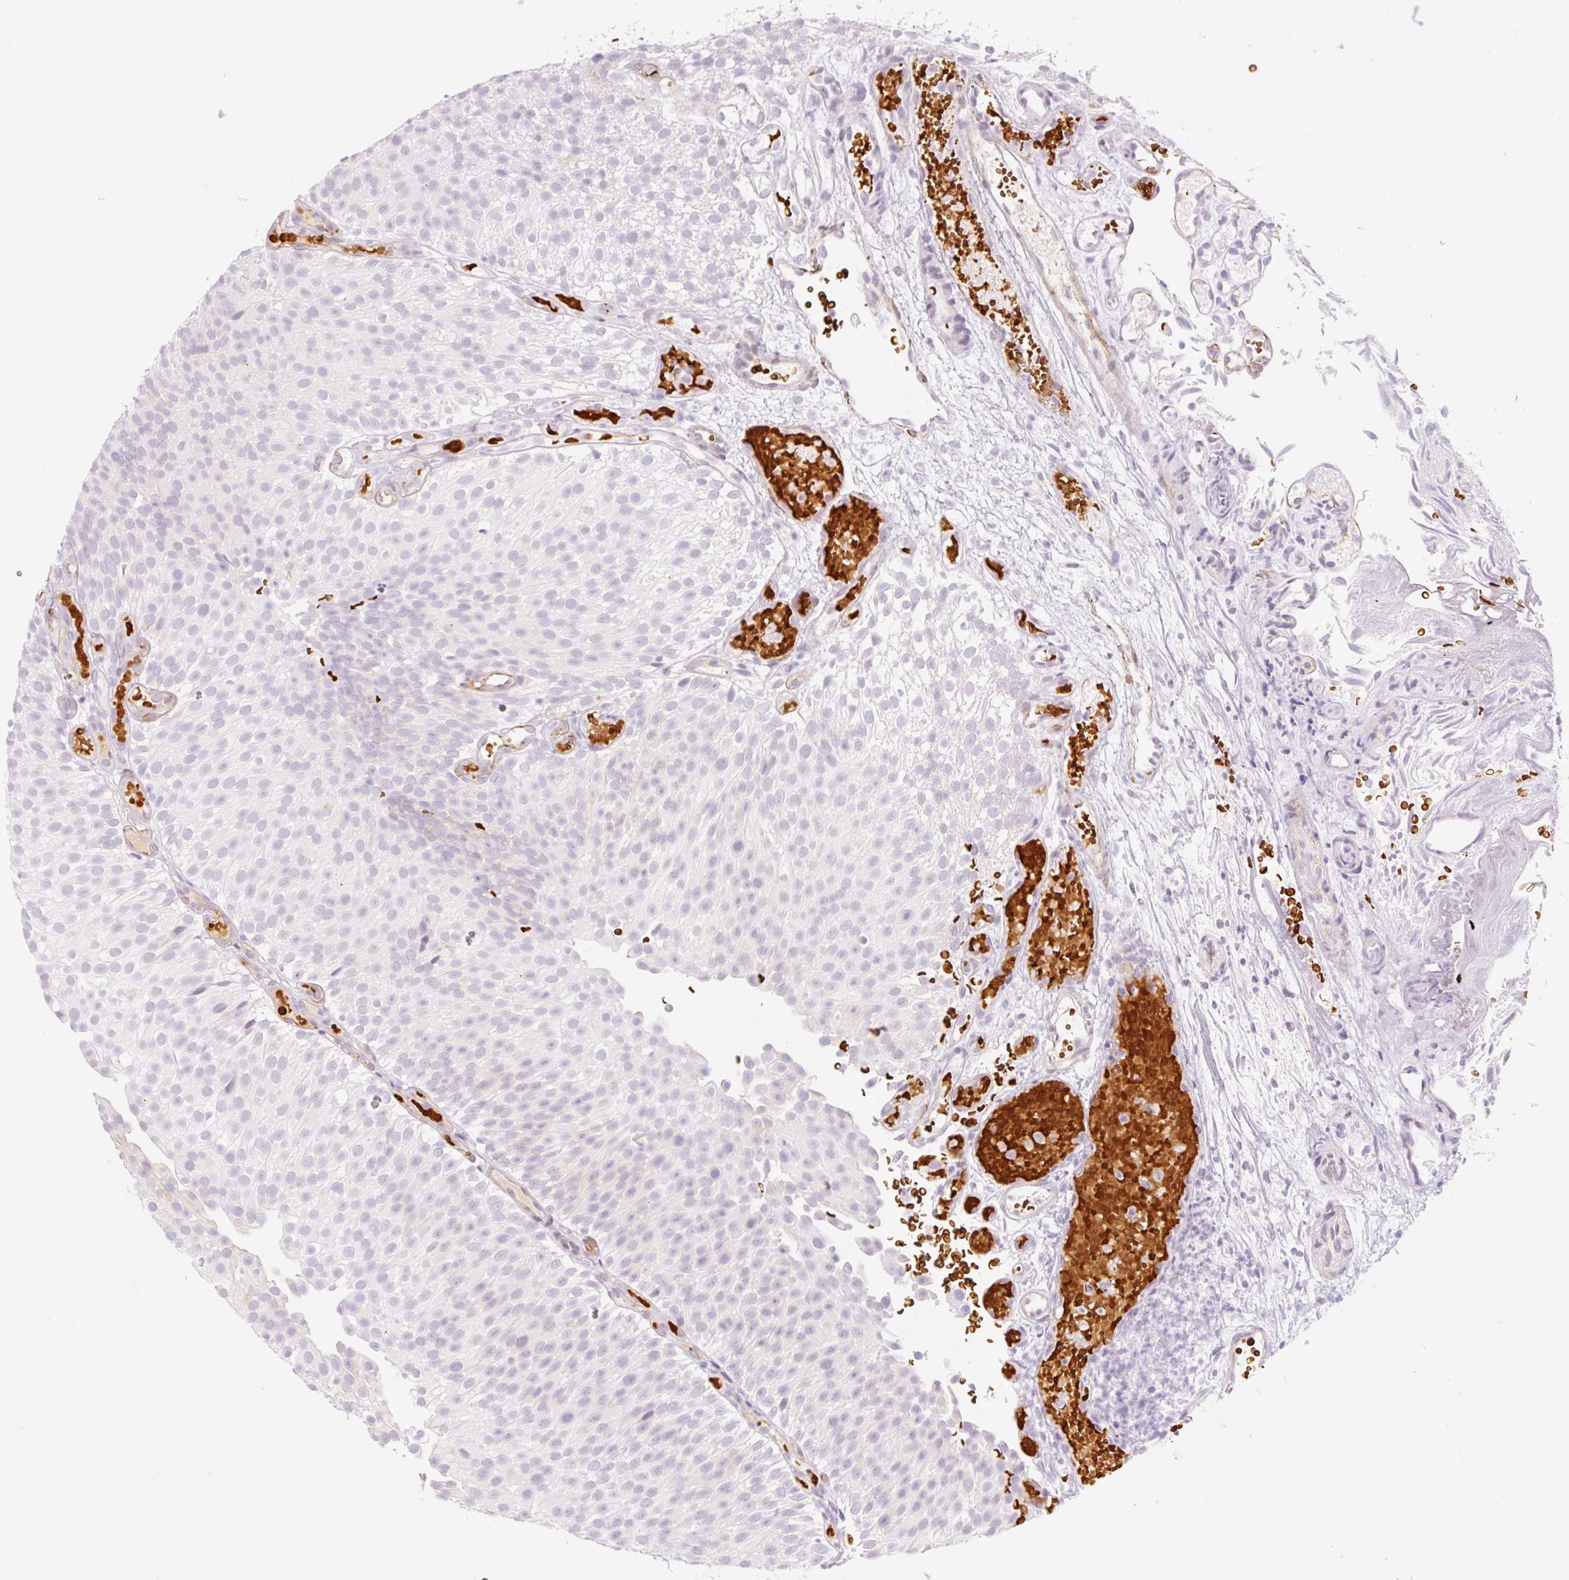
{"staining": {"intensity": "negative", "quantity": "none", "location": "none"}, "tissue": "urothelial cancer", "cell_type": "Tumor cells", "image_type": "cancer", "snomed": [{"axis": "morphology", "description": "Urothelial carcinoma, Low grade"}, {"axis": "topography", "description": "Urinary bladder"}], "caption": "Immunohistochemistry (IHC) of human urothelial cancer demonstrates no positivity in tumor cells.", "gene": "TAF1L", "patient": {"sex": "male", "age": 78}}